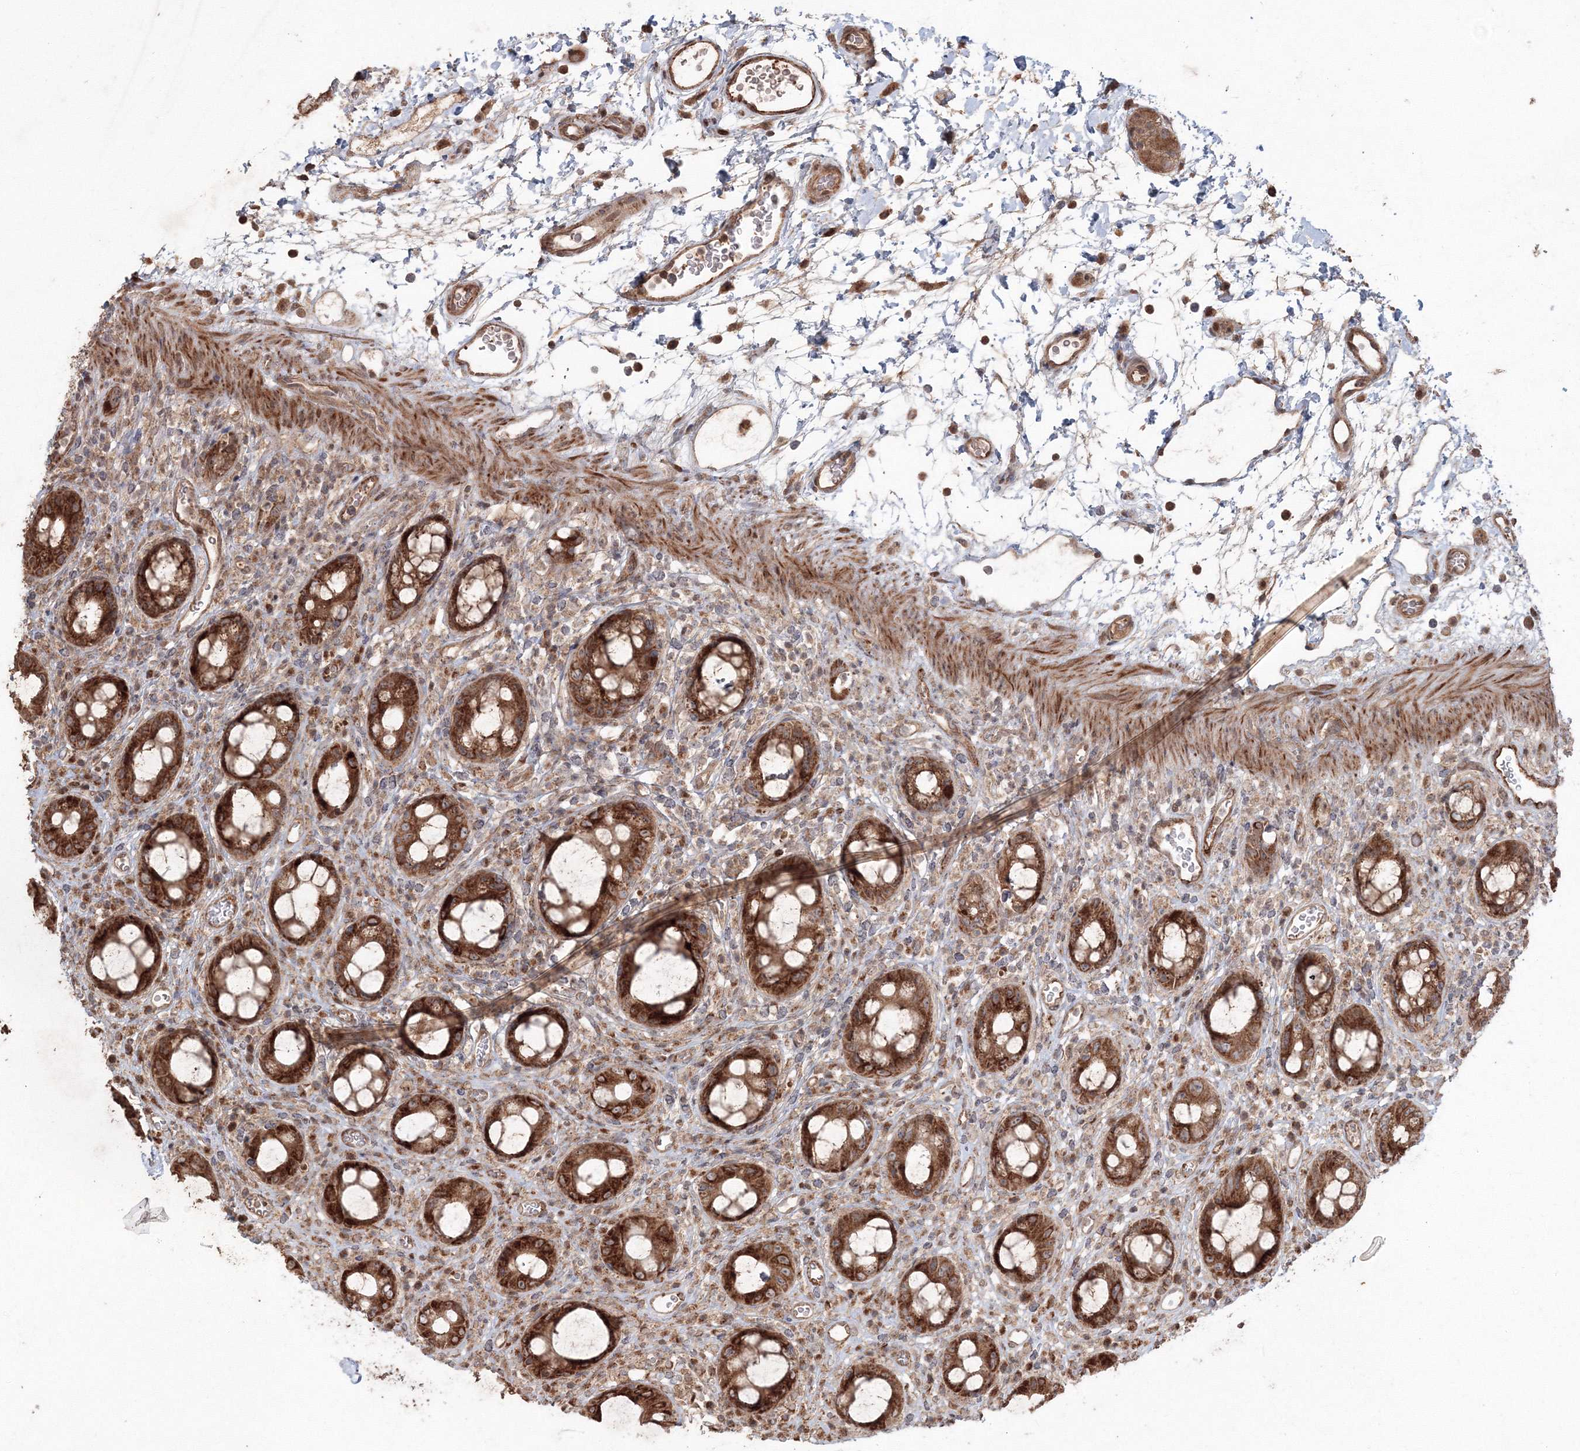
{"staining": {"intensity": "strong", "quantity": ">75%", "location": "cytoplasmic/membranous"}, "tissue": "rectum", "cell_type": "Glandular cells", "image_type": "normal", "snomed": [{"axis": "morphology", "description": "Normal tissue, NOS"}, {"axis": "topography", "description": "Rectum"}], "caption": "Immunohistochemistry staining of unremarkable rectum, which displays high levels of strong cytoplasmic/membranous positivity in about >75% of glandular cells indicating strong cytoplasmic/membranous protein expression. The staining was performed using DAB (3,3'-diaminobenzidine) (brown) for protein detection and nuclei were counterstained in hematoxylin (blue).", "gene": "ANAPC16", "patient": {"sex": "female", "age": 57}}